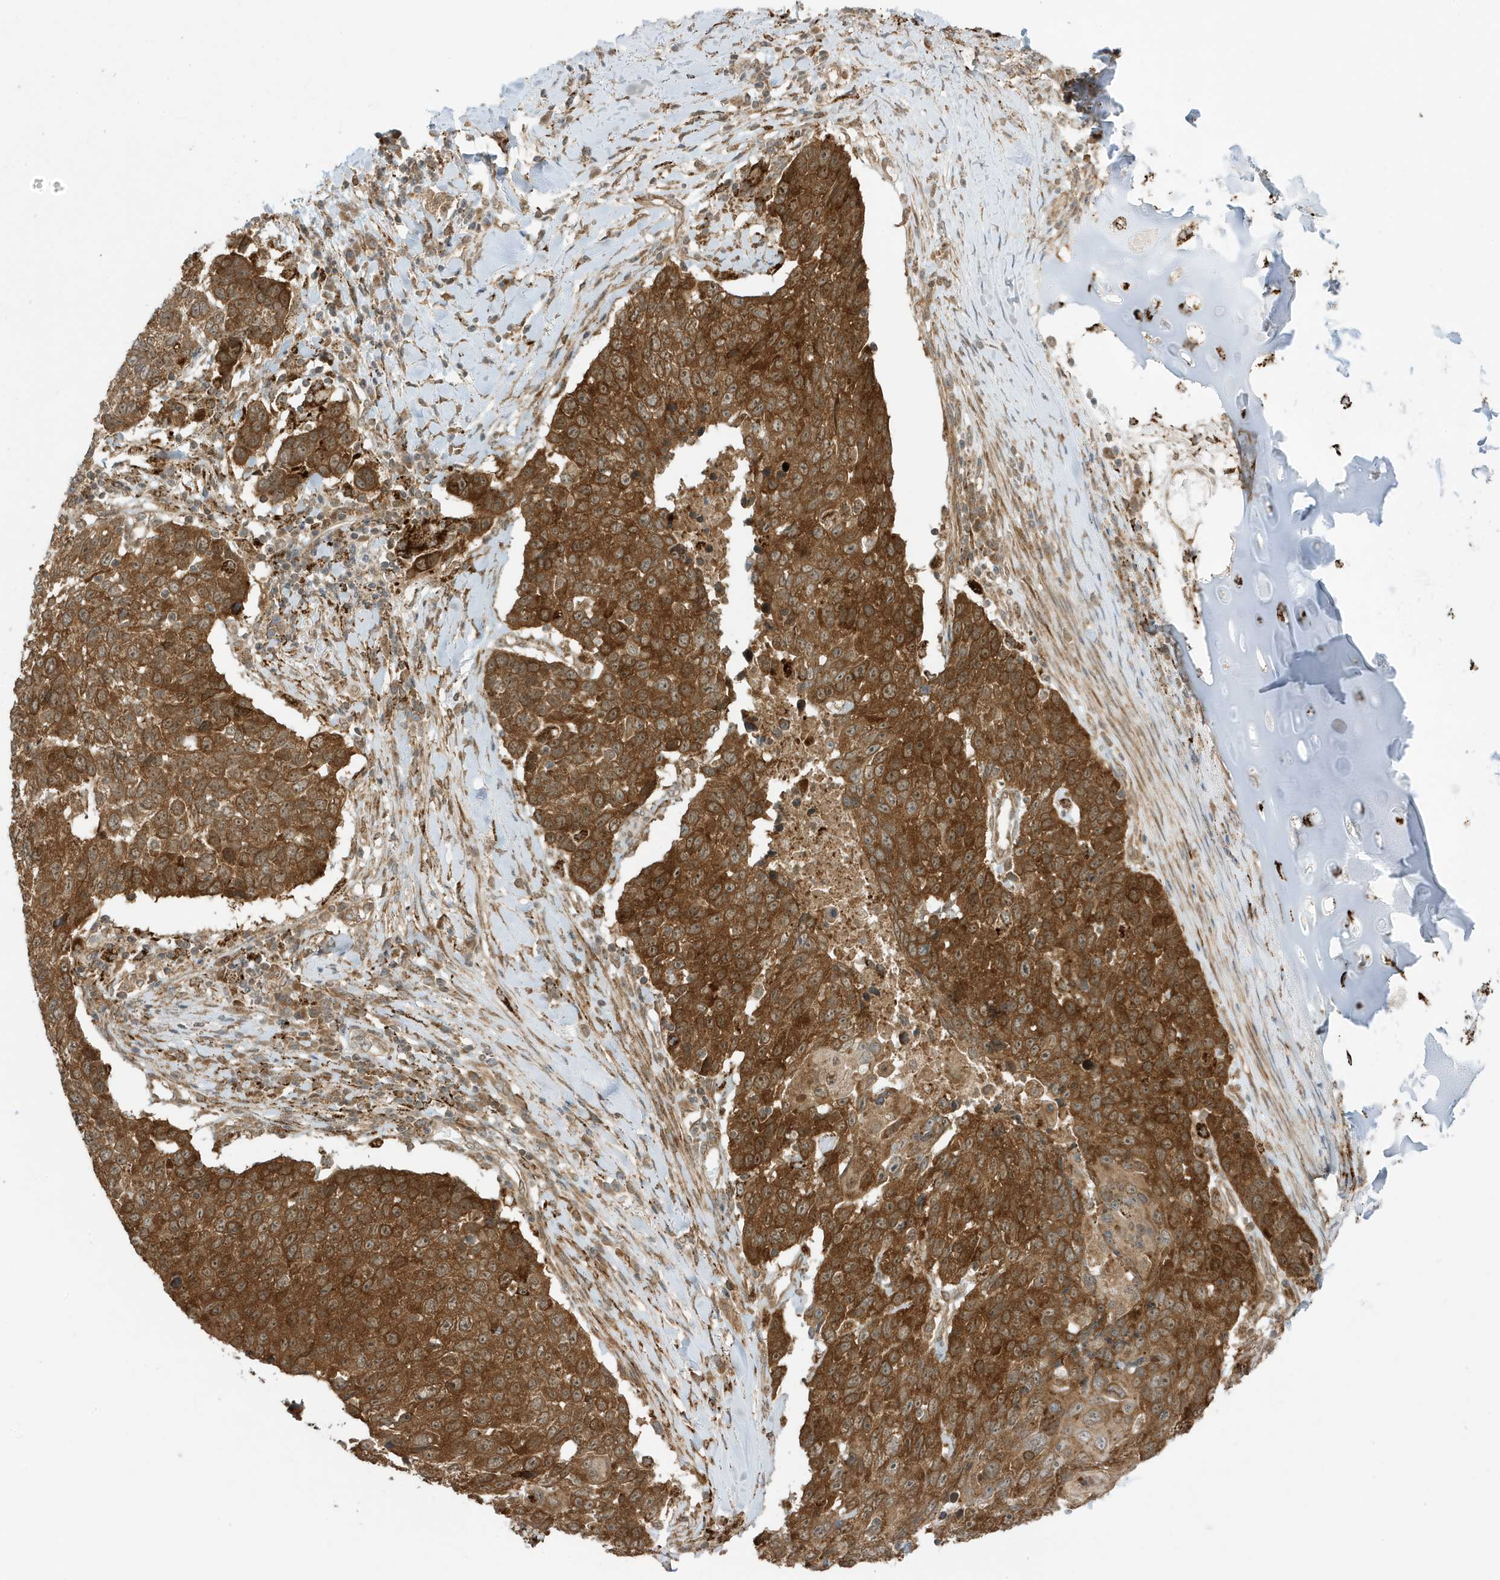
{"staining": {"intensity": "strong", "quantity": ">75%", "location": "cytoplasmic/membranous"}, "tissue": "lung cancer", "cell_type": "Tumor cells", "image_type": "cancer", "snomed": [{"axis": "morphology", "description": "Squamous cell carcinoma, NOS"}, {"axis": "topography", "description": "Lung"}], "caption": "Immunohistochemistry (IHC) photomicrograph of human lung cancer (squamous cell carcinoma) stained for a protein (brown), which demonstrates high levels of strong cytoplasmic/membranous expression in approximately >75% of tumor cells.", "gene": "DHX36", "patient": {"sex": "male", "age": 66}}